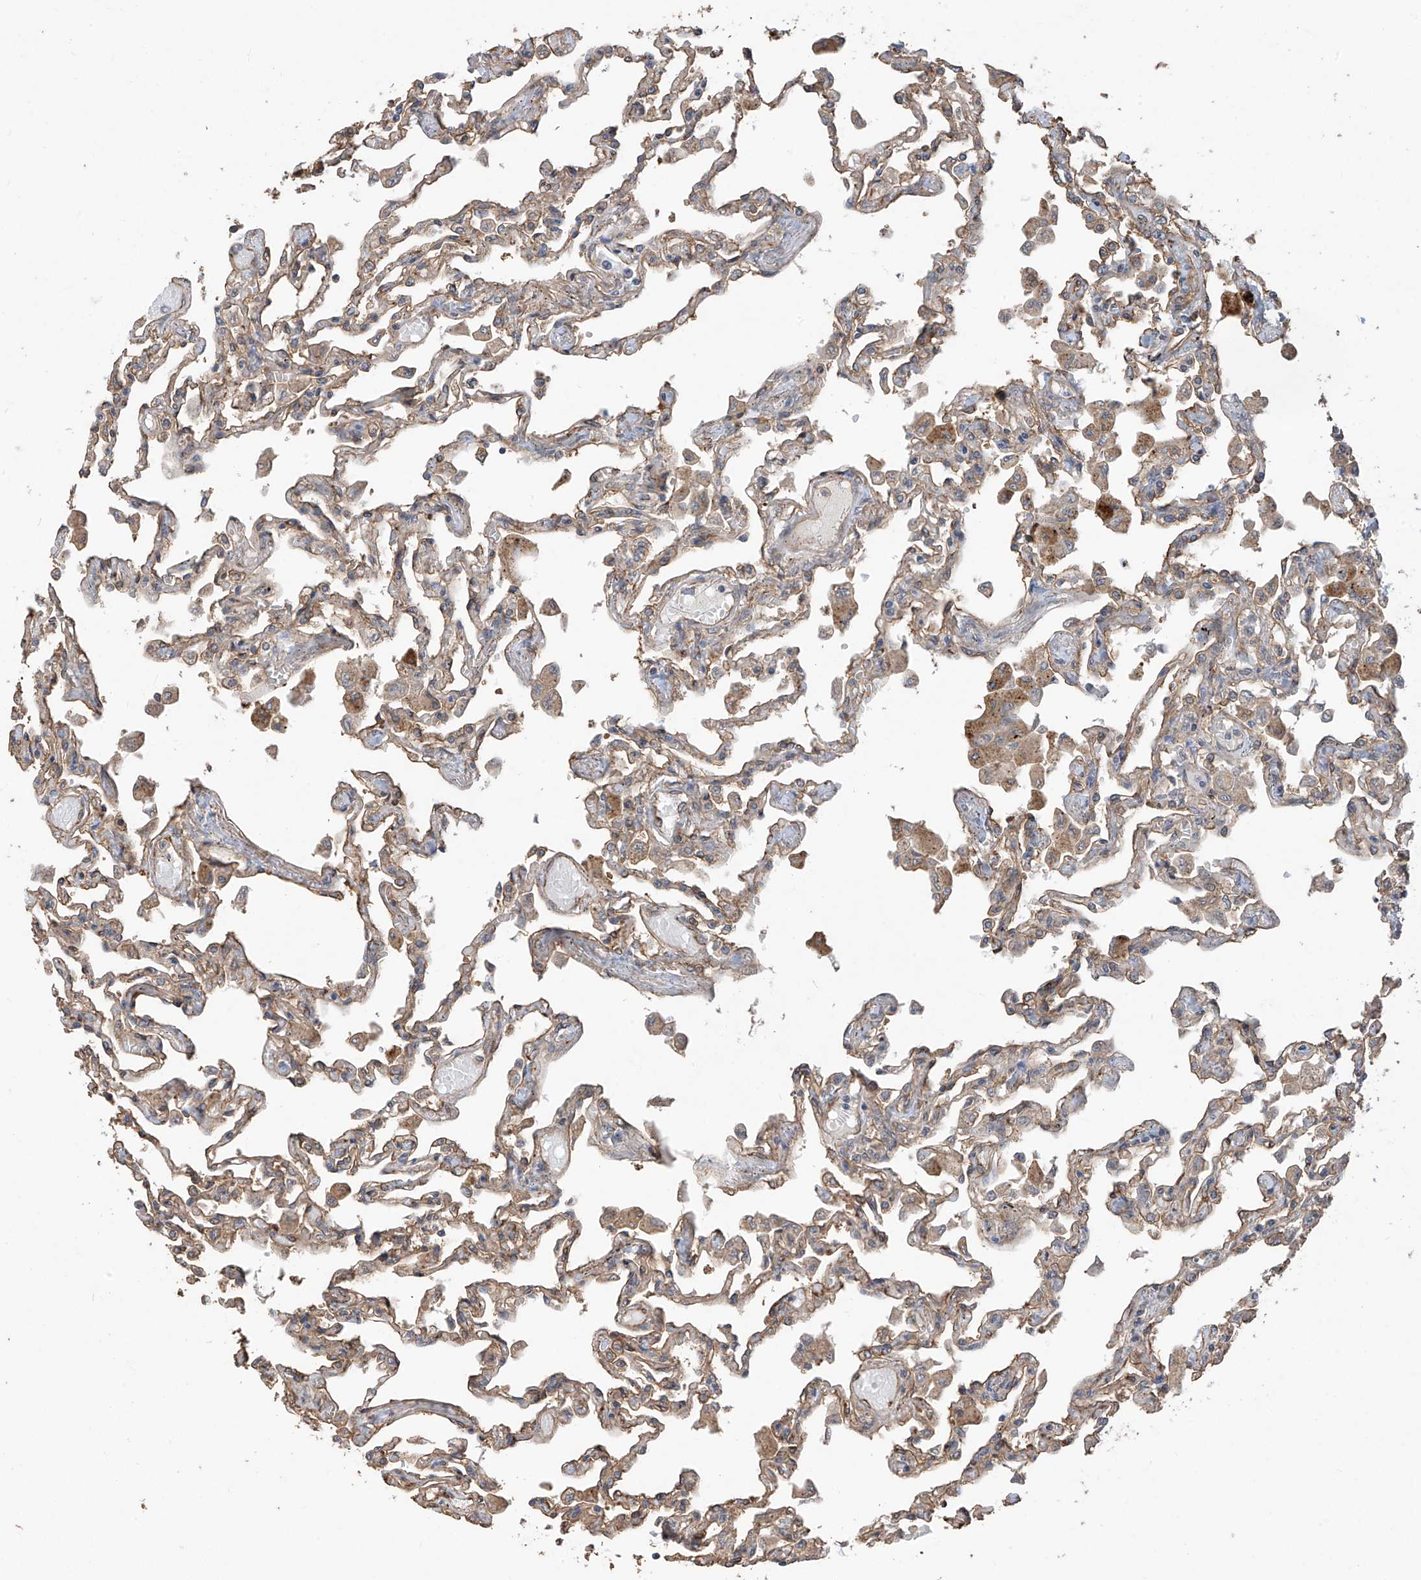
{"staining": {"intensity": "moderate", "quantity": "25%-75%", "location": "cytoplasmic/membranous"}, "tissue": "lung", "cell_type": "Alveolar cells", "image_type": "normal", "snomed": [{"axis": "morphology", "description": "Normal tissue, NOS"}, {"axis": "topography", "description": "Bronchus"}, {"axis": "topography", "description": "Lung"}], "caption": "Lung stained for a protein exhibits moderate cytoplasmic/membranous positivity in alveolar cells.", "gene": "AGBL5", "patient": {"sex": "female", "age": 49}}